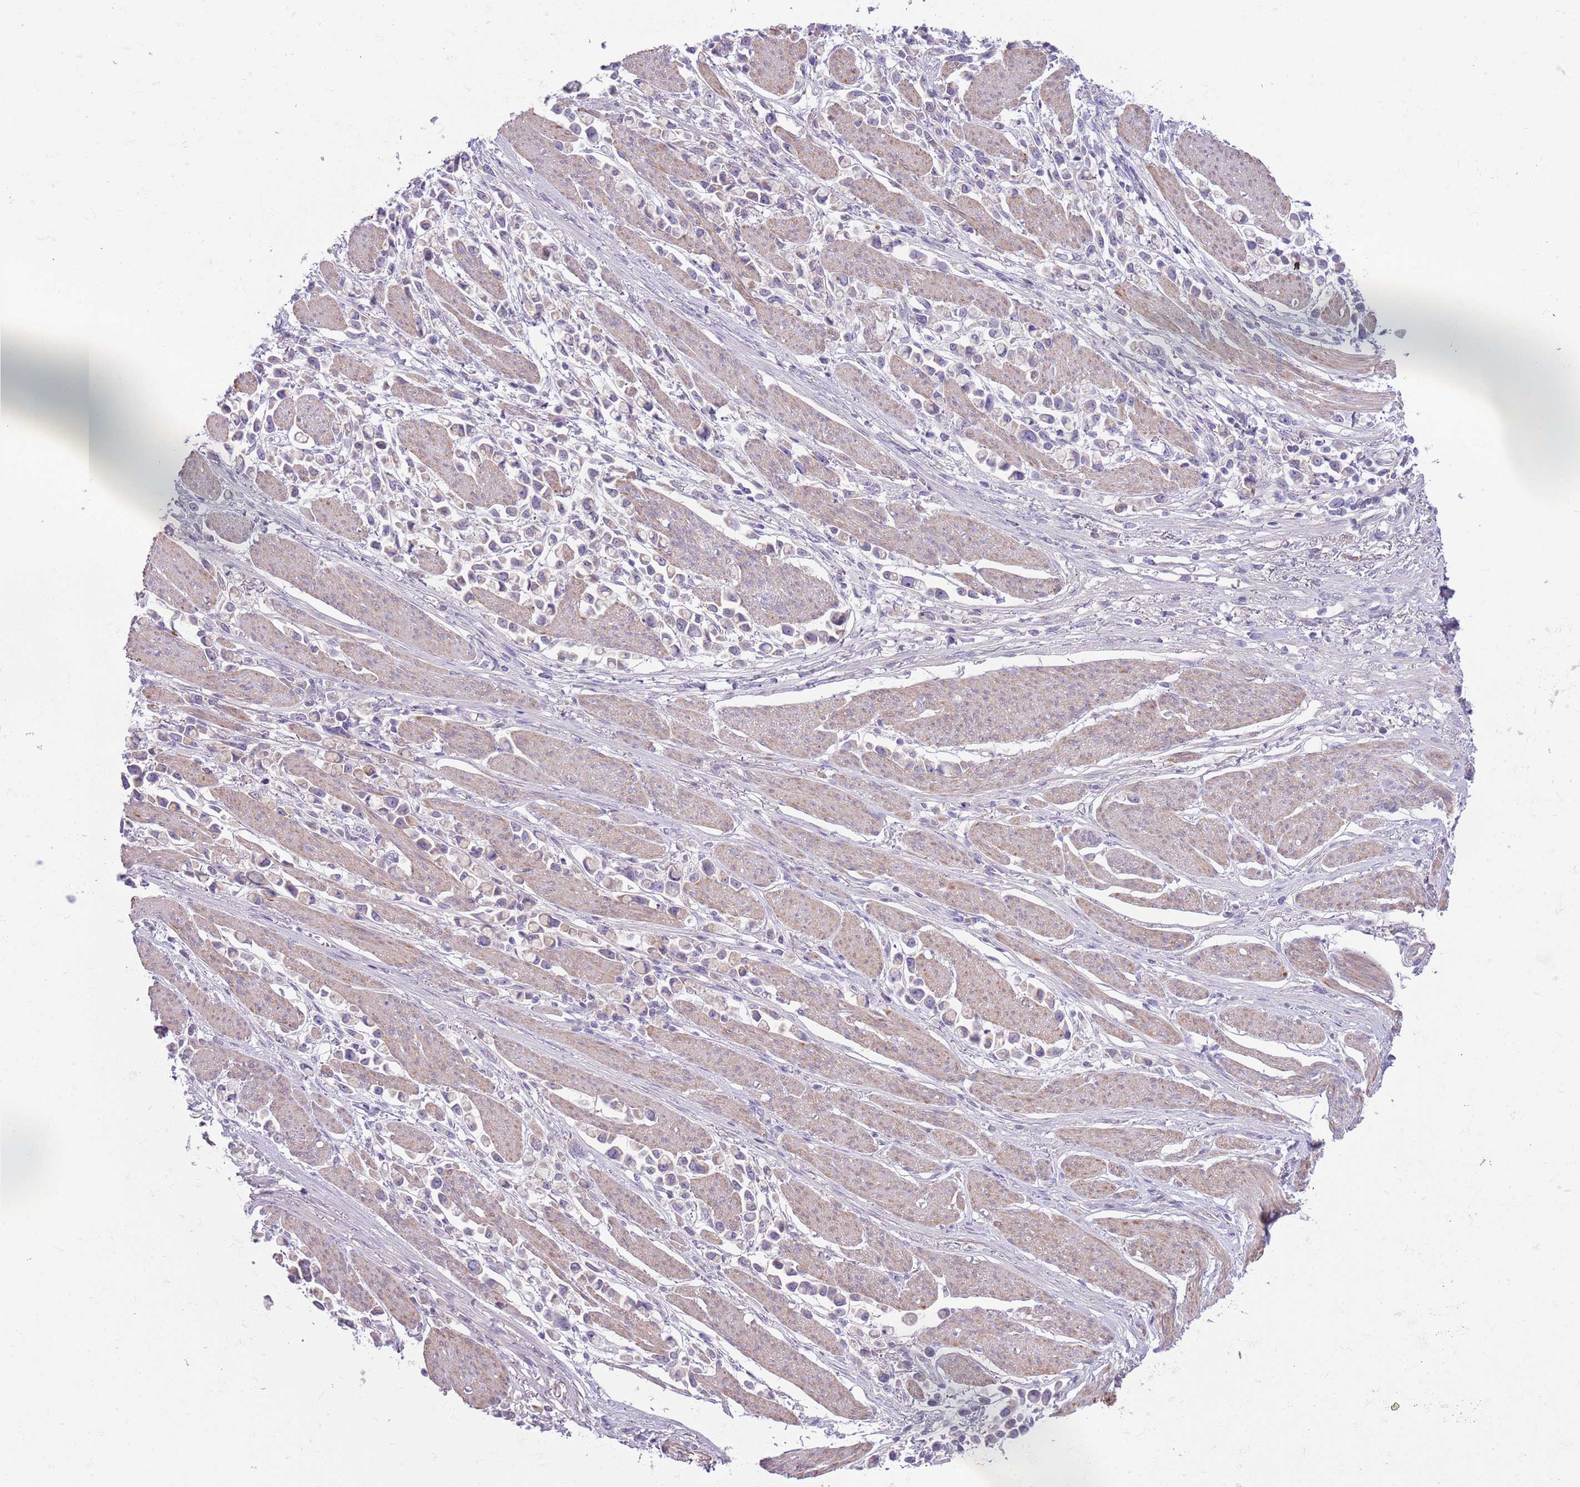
{"staining": {"intensity": "negative", "quantity": "none", "location": "none"}, "tissue": "stomach cancer", "cell_type": "Tumor cells", "image_type": "cancer", "snomed": [{"axis": "morphology", "description": "Adenocarcinoma, NOS"}, {"axis": "topography", "description": "Stomach"}], "caption": "IHC micrograph of human stomach cancer (adenocarcinoma) stained for a protein (brown), which exhibits no expression in tumor cells.", "gene": "CFH", "patient": {"sex": "female", "age": 81}}